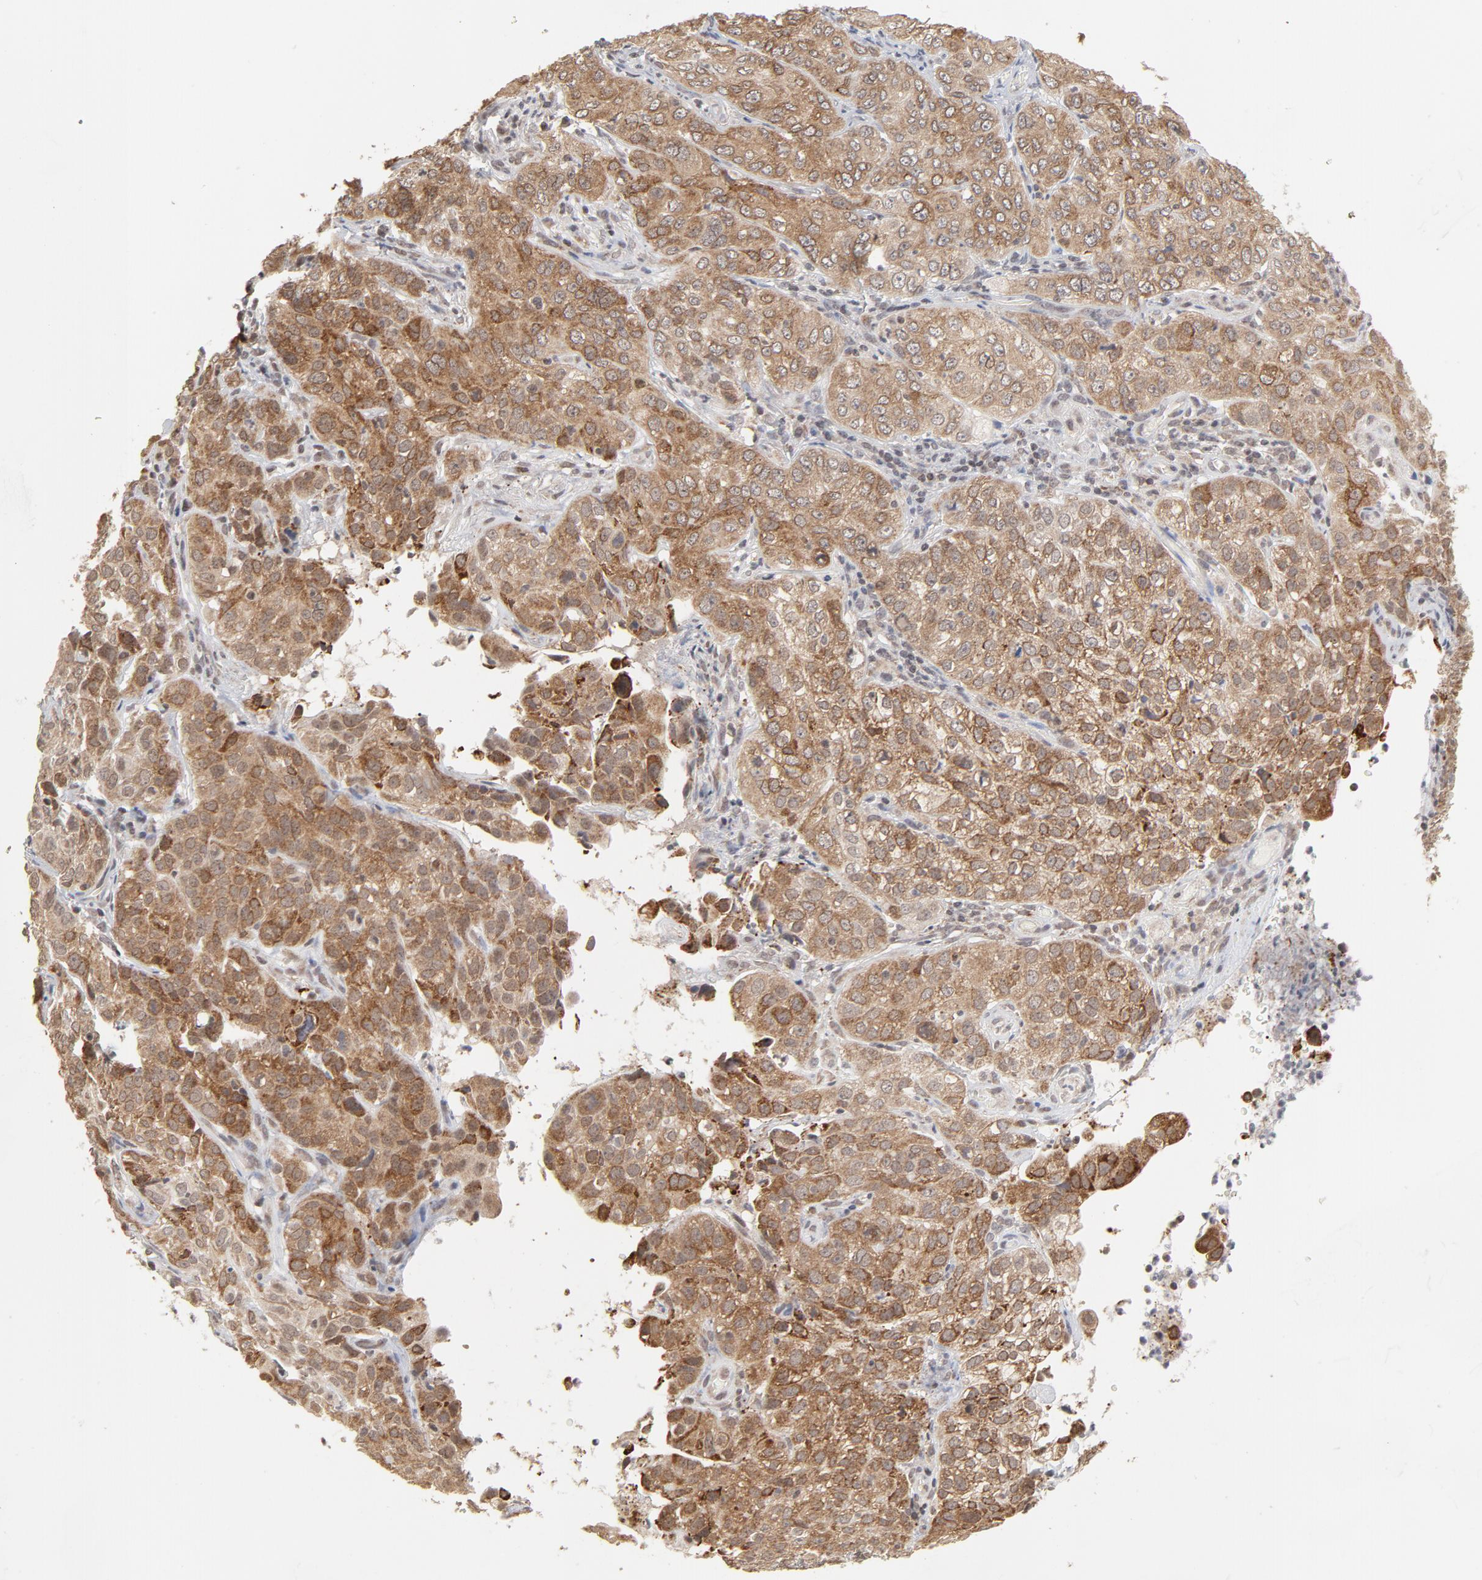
{"staining": {"intensity": "moderate", "quantity": ">75%", "location": "cytoplasmic/membranous"}, "tissue": "cervical cancer", "cell_type": "Tumor cells", "image_type": "cancer", "snomed": [{"axis": "morphology", "description": "Squamous cell carcinoma, NOS"}, {"axis": "topography", "description": "Cervix"}], "caption": "DAB (3,3'-diaminobenzidine) immunohistochemical staining of human cervical cancer demonstrates moderate cytoplasmic/membranous protein positivity in approximately >75% of tumor cells.", "gene": "ARIH1", "patient": {"sex": "female", "age": 38}}